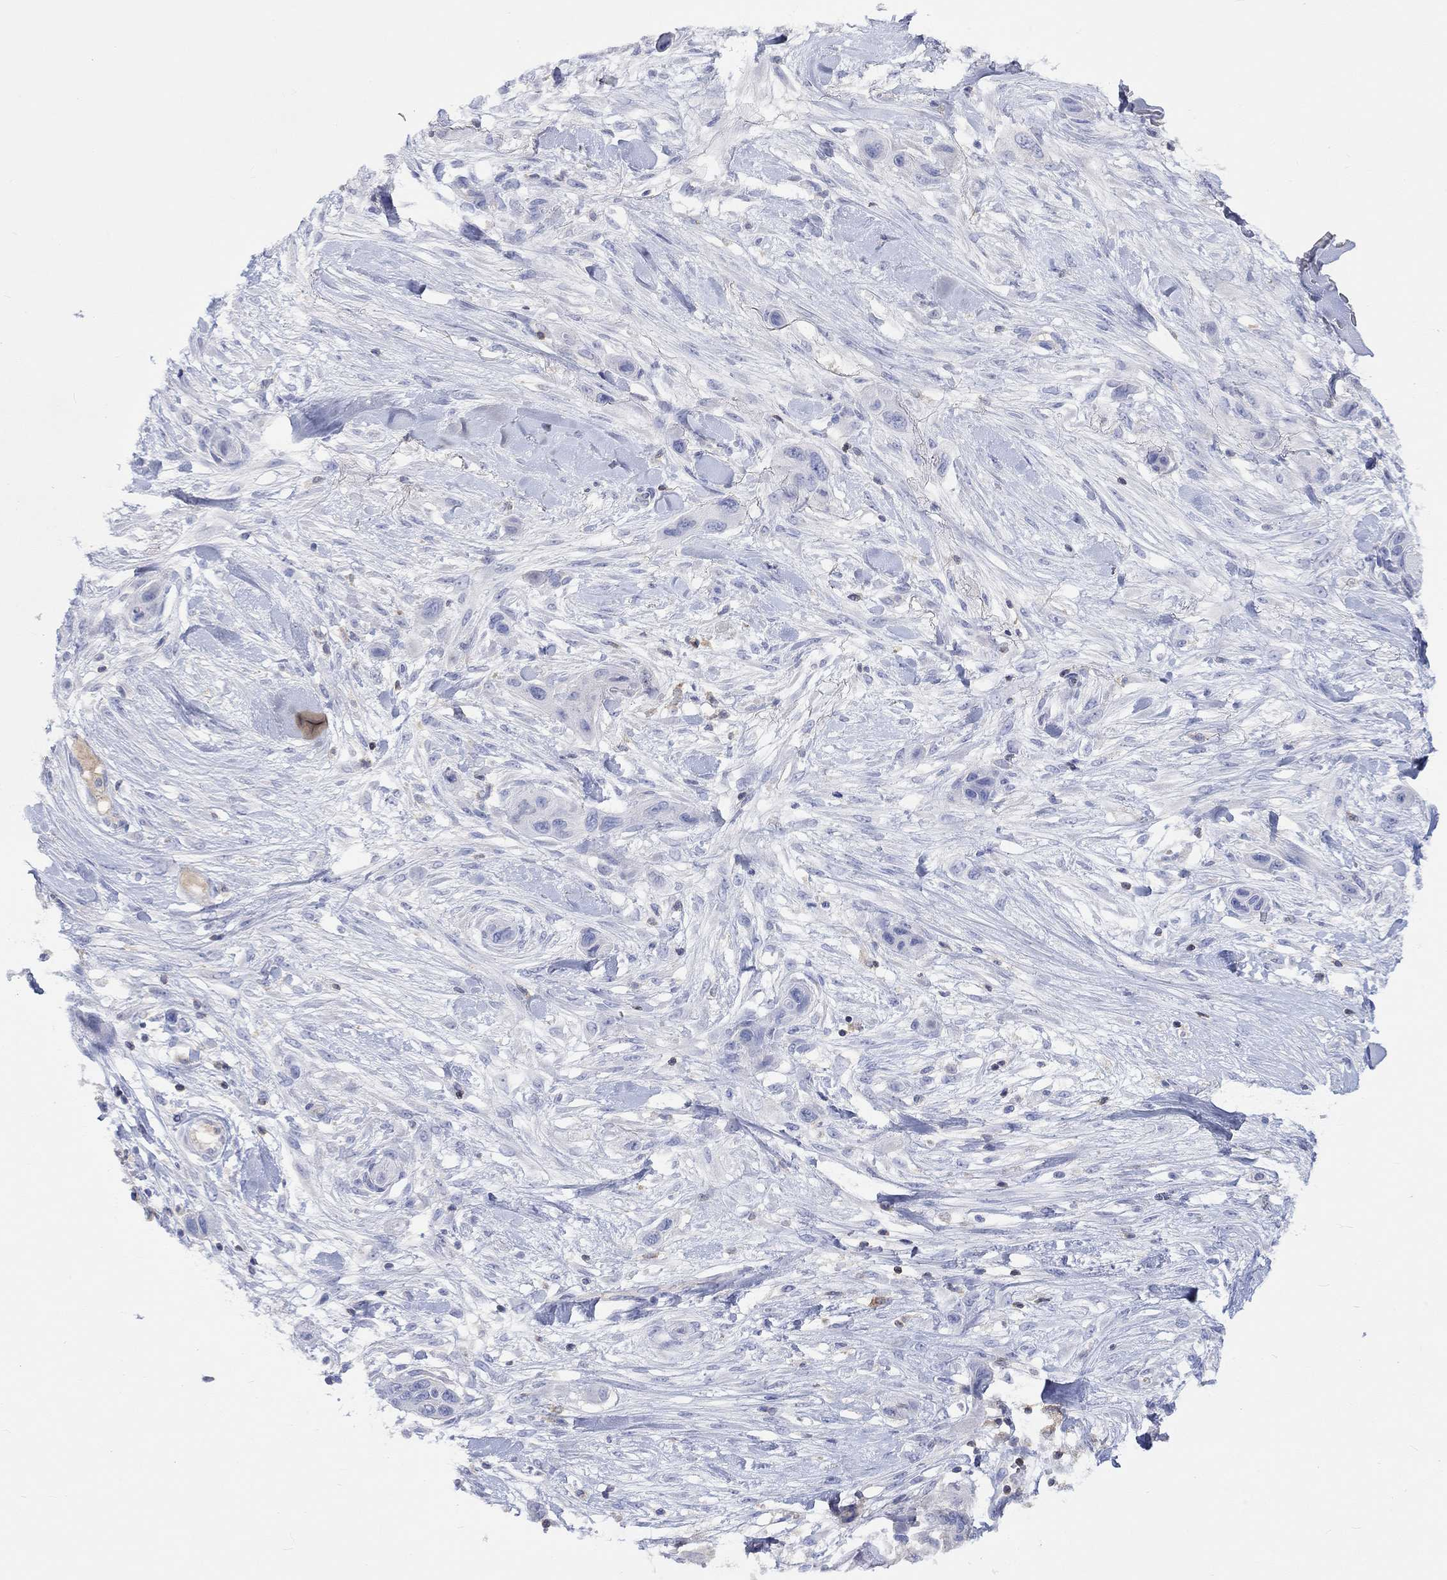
{"staining": {"intensity": "negative", "quantity": "none", "location": "none"}, "tissue": "skin cancer", "cell_type": "Tumor cells", "image_type": "cancer", "snomed": [{"axis": "morphology", "description": "Squamous cell carcinoma, NOS"}, {"axis": "topography", "description": "Skin"}], "caption": "This is a image of IHC staining of skin squamous cell carcinoma, which shows no staining in tumor cells.", "gene": "GCM1", "patient": {"sex": "male", "age": 79}}